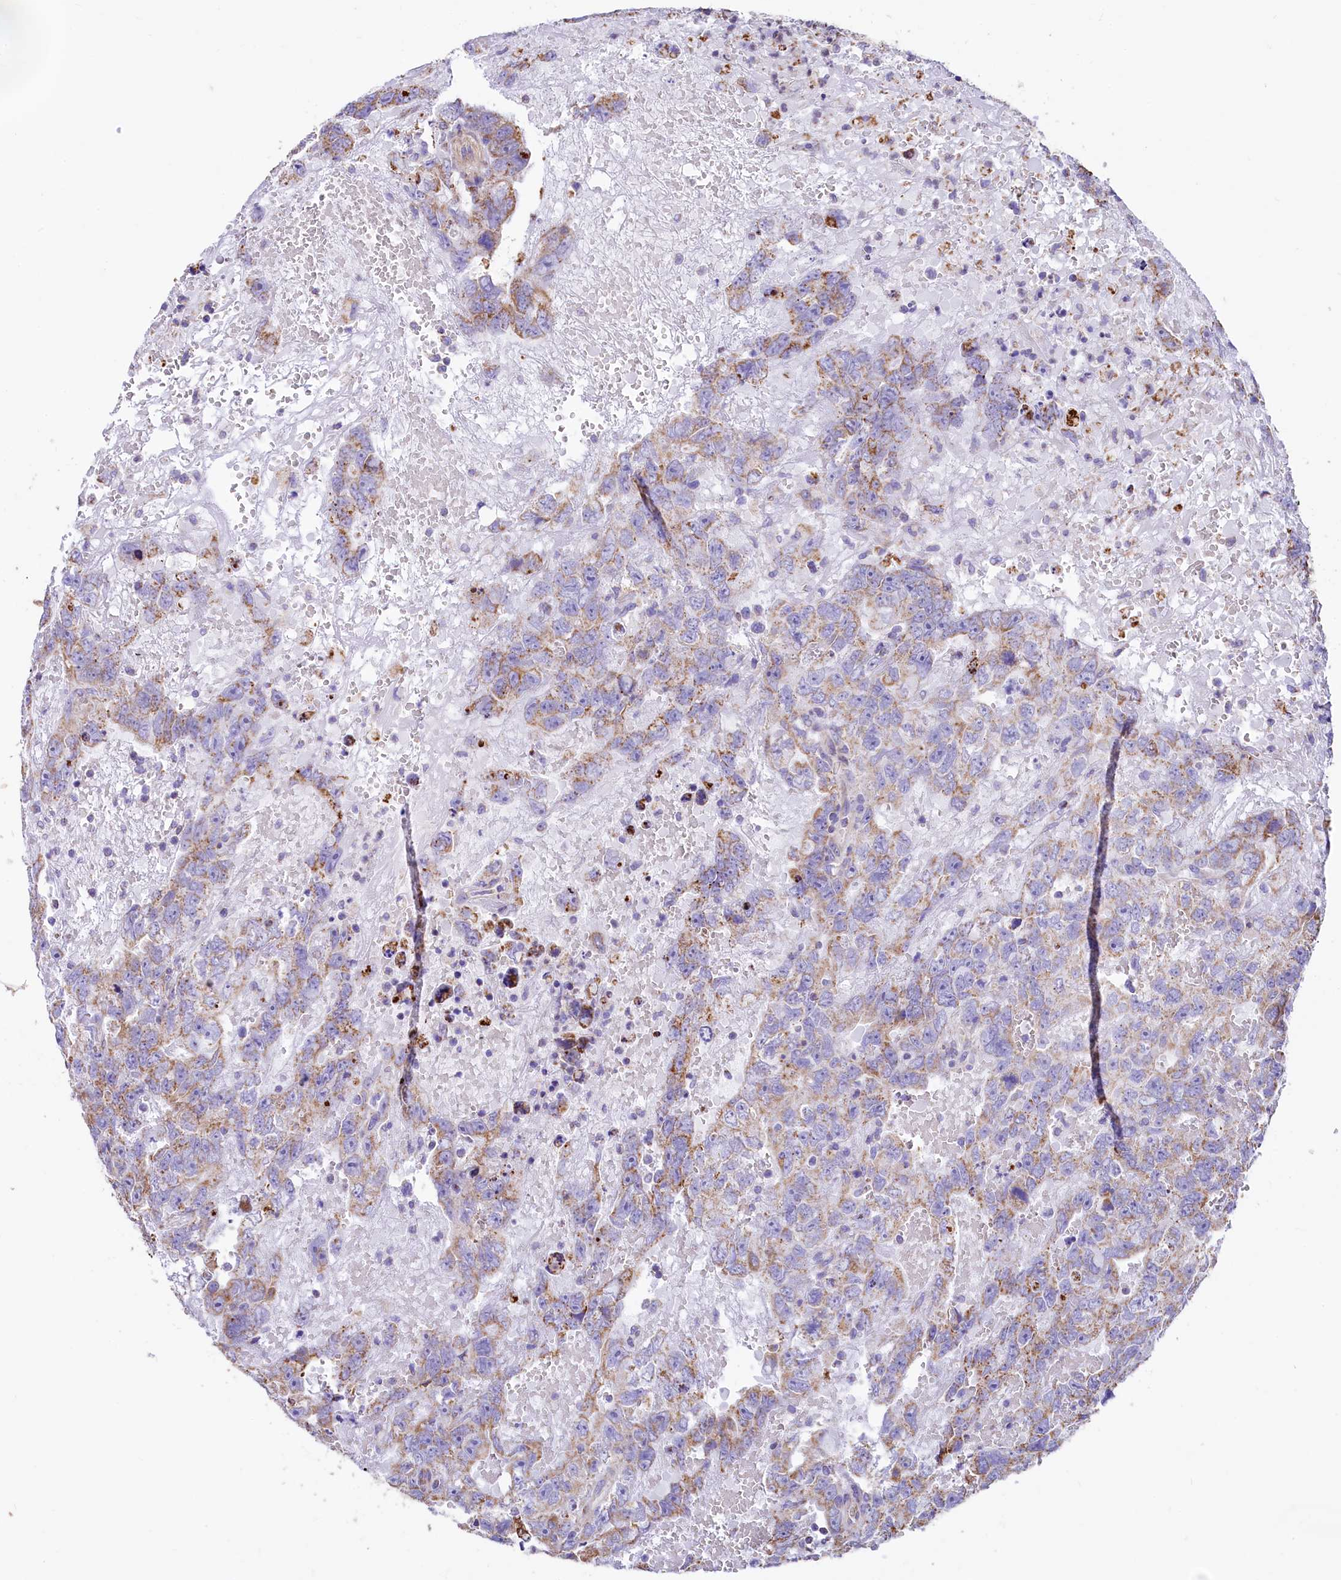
{"staining": {"intensity": "moderate", "quantity": "25%-75%", "location": "cytoplasmic/membranous"}, "tissue": "testis cancer", "cell_type": "Tumor cells", "image_type": "cancer", "snomed": [{"axis": "morphology", "description": "Carcinoma, Embryonal, NOS"}, {"axis": "topography", "description": "Testis"}], "caption": "Protein analysis of embryonal carcinoma (testis) tissue shows moderate cytoplasmic/membranous positivity in approximately 25%-75% of tumor cells. (Brightfield microscopy of DAB IHC at high magnification).", "gene": "VWCE", "patient": {"sex": "male", "age": 45}}